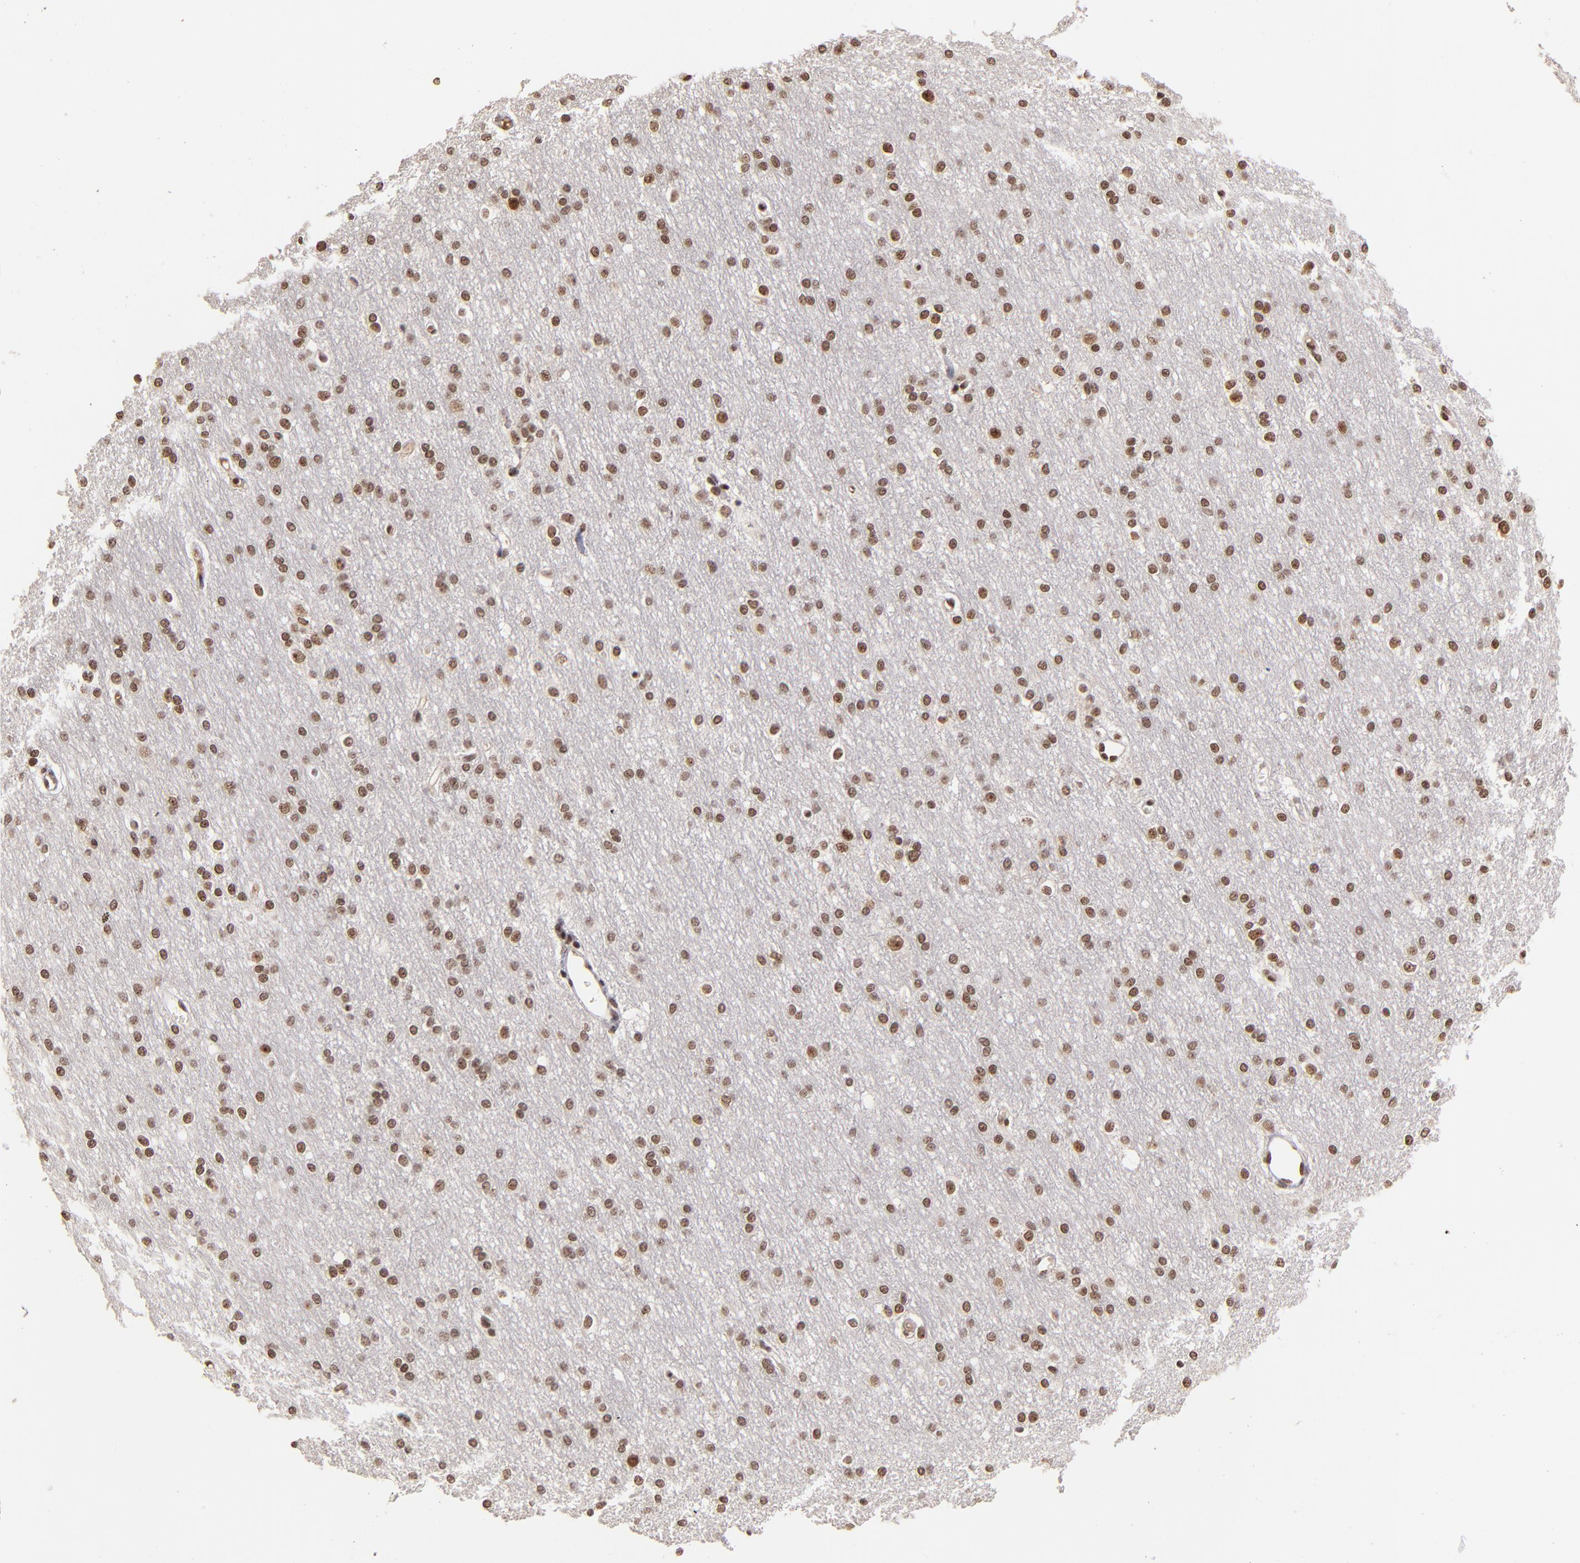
{"staining": {"intensity": "strong", "quantity": ">75%", "location": "nuclear"}, "tissue": "cerebral cortex", "cell_type": "Endothelial cells", "image_type": "normal", "snomed": [{"axis": "morphology", "description": "Normal tissue, NOS"}, {"axis": "morphology", "description": "Inflammation, NOS"}, {"axis": "topography", "description": "Cerebral cortex"}], "caption": "IHC of normal human cerebral cortex exhibits high levels of strong nuclear positivity in about >75% of endothelial cells. The protein of interest is shown in brown color, while the nuclei are stained blue.", "gene": "ZNF146", "patient": {"sex": "male", "age": 6}}